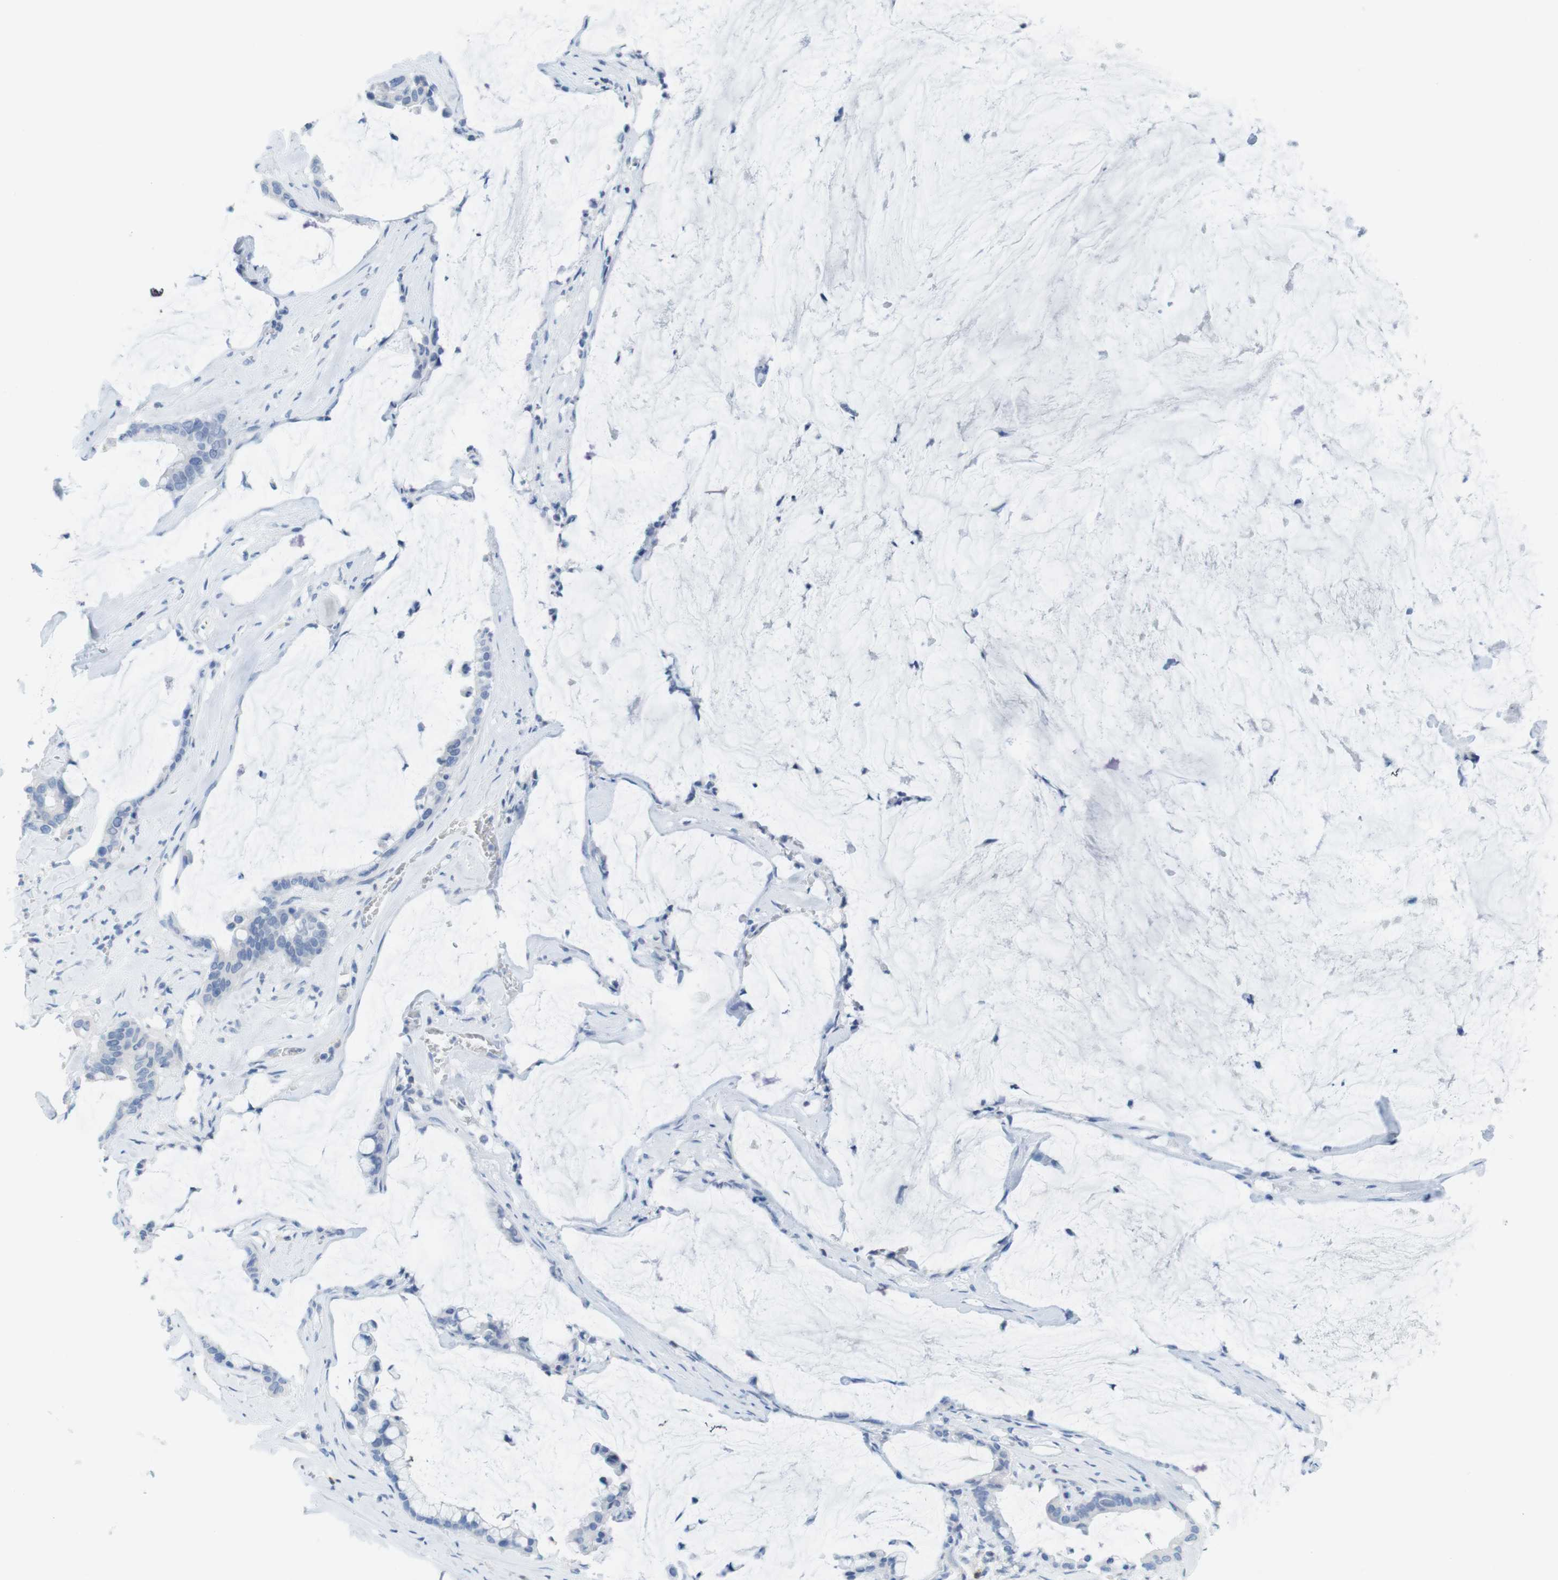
{"staining": {"intensity": "negative", "quantity": "none", "location": "none"}, "tissue": "pancreatic cancer", "cell_type": "Tumor cells", "image_type": "cancer", "snomed": [{"axis": "morphology", "description": "Adenocarcinoma, NOS"}, {"axis": "topography", "description": "Pancreas"}], "caption": "Adenocarcinoma (pancreatic) was stained to show a protein in brown. There is no significant positivity in tumor cells.", "gene": "CD5", "patient": {"sex": "male", "age": 41}}